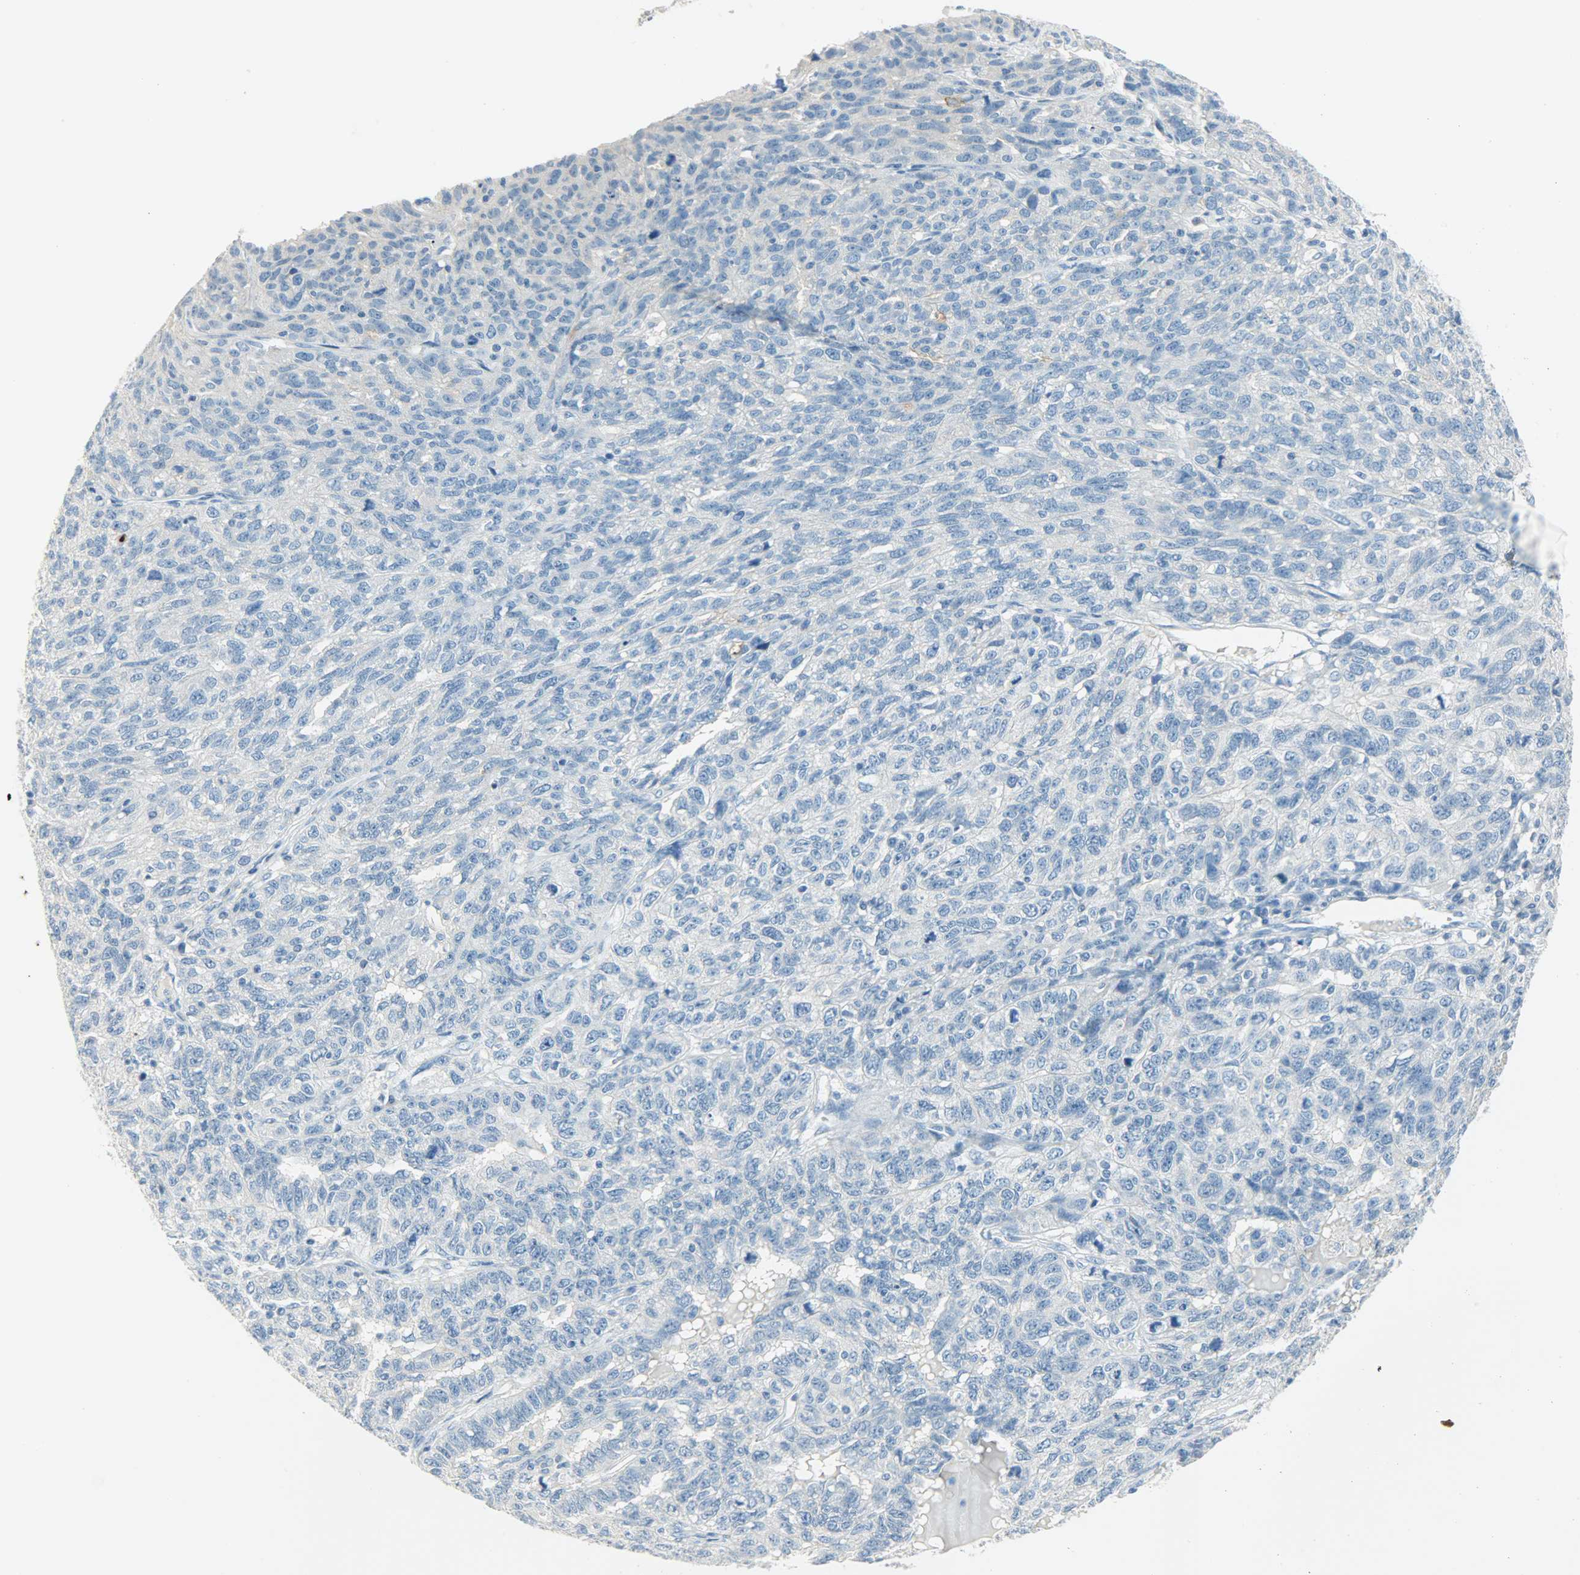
{"staining": {"intensity": "weak", "quantity": "25%-75%", "location": "cytoplasmic/membranous"}, "tissue": "ovarian cancer", "cell_type": "Tumor cells", "image_type": "cancer", "snomed": [{"axis": "morphology", "description": "Cystadenocarcinoma, serous, NOS"}, {"axis": "topography", "description": "Ovary"}], "caption": "Immunohistochemistry histopathology image of ovarian serous cystadenocarcinoma stained for a protein (brown), which reveals low levels of weak cytoplasmic/membranous expression in about 25%-75% of tumor cells.", "gene": "PROM1", "patient": {"sex": "female", "age": 71}}